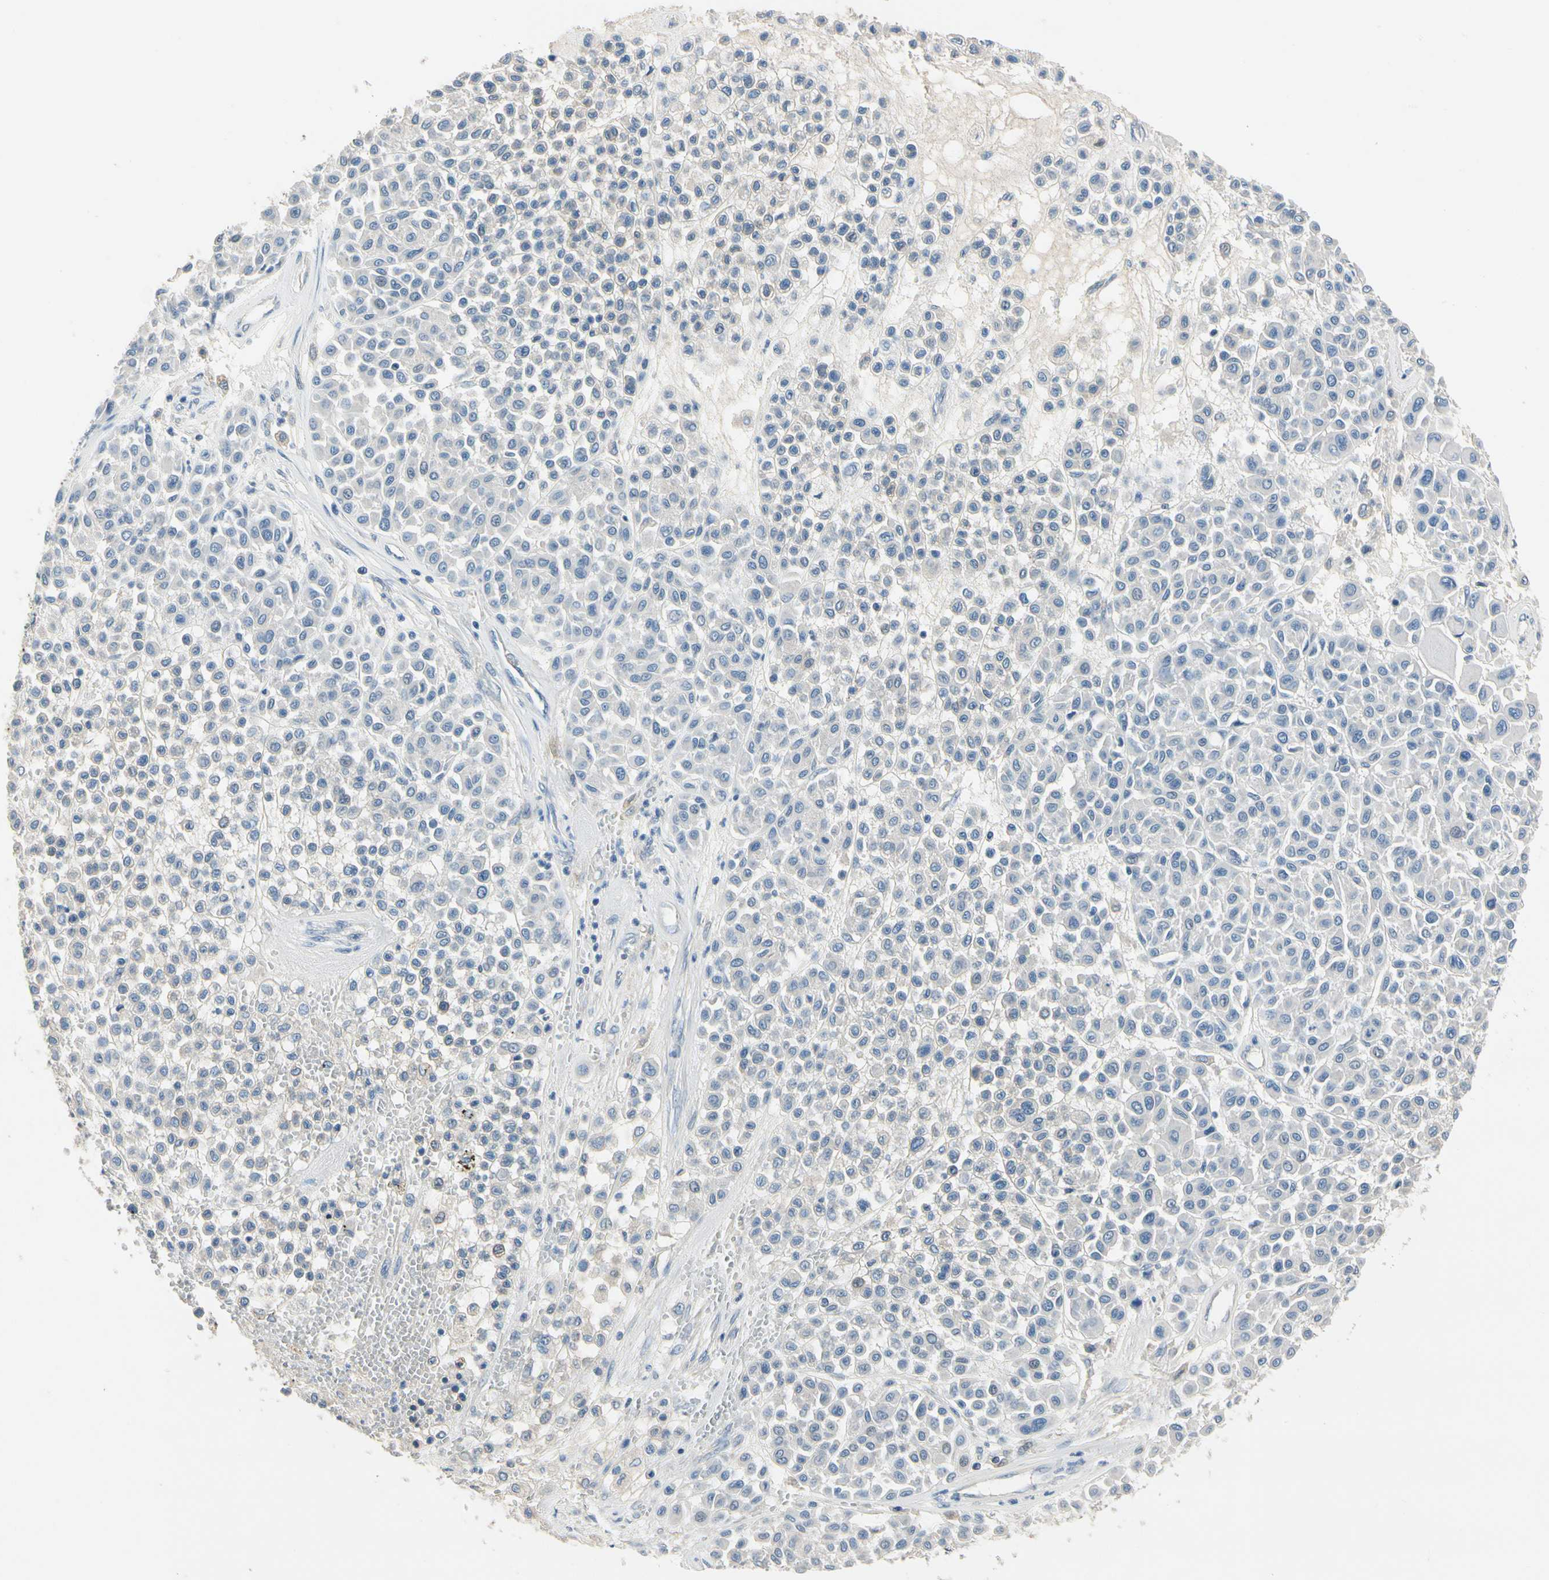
{"staining": {"intensity": "negative", "quantity": "none", "location": "none"}, "tissue": "melanoma", "cell_type": "Tumor cells", "image_type": "cancer", "snomed": [{"axis": "morphology", "description": "Malignant melanoma, Metastatic site"}, {"axis": "topography", "description": "Soft tissue"}], "caption": "This is an IHC photomicrograph of malignant melanoma (metastatic site). There is no staining in tumor cells.", "gene": "CPA3", "patient": {"sex": "male", "age": 41}}